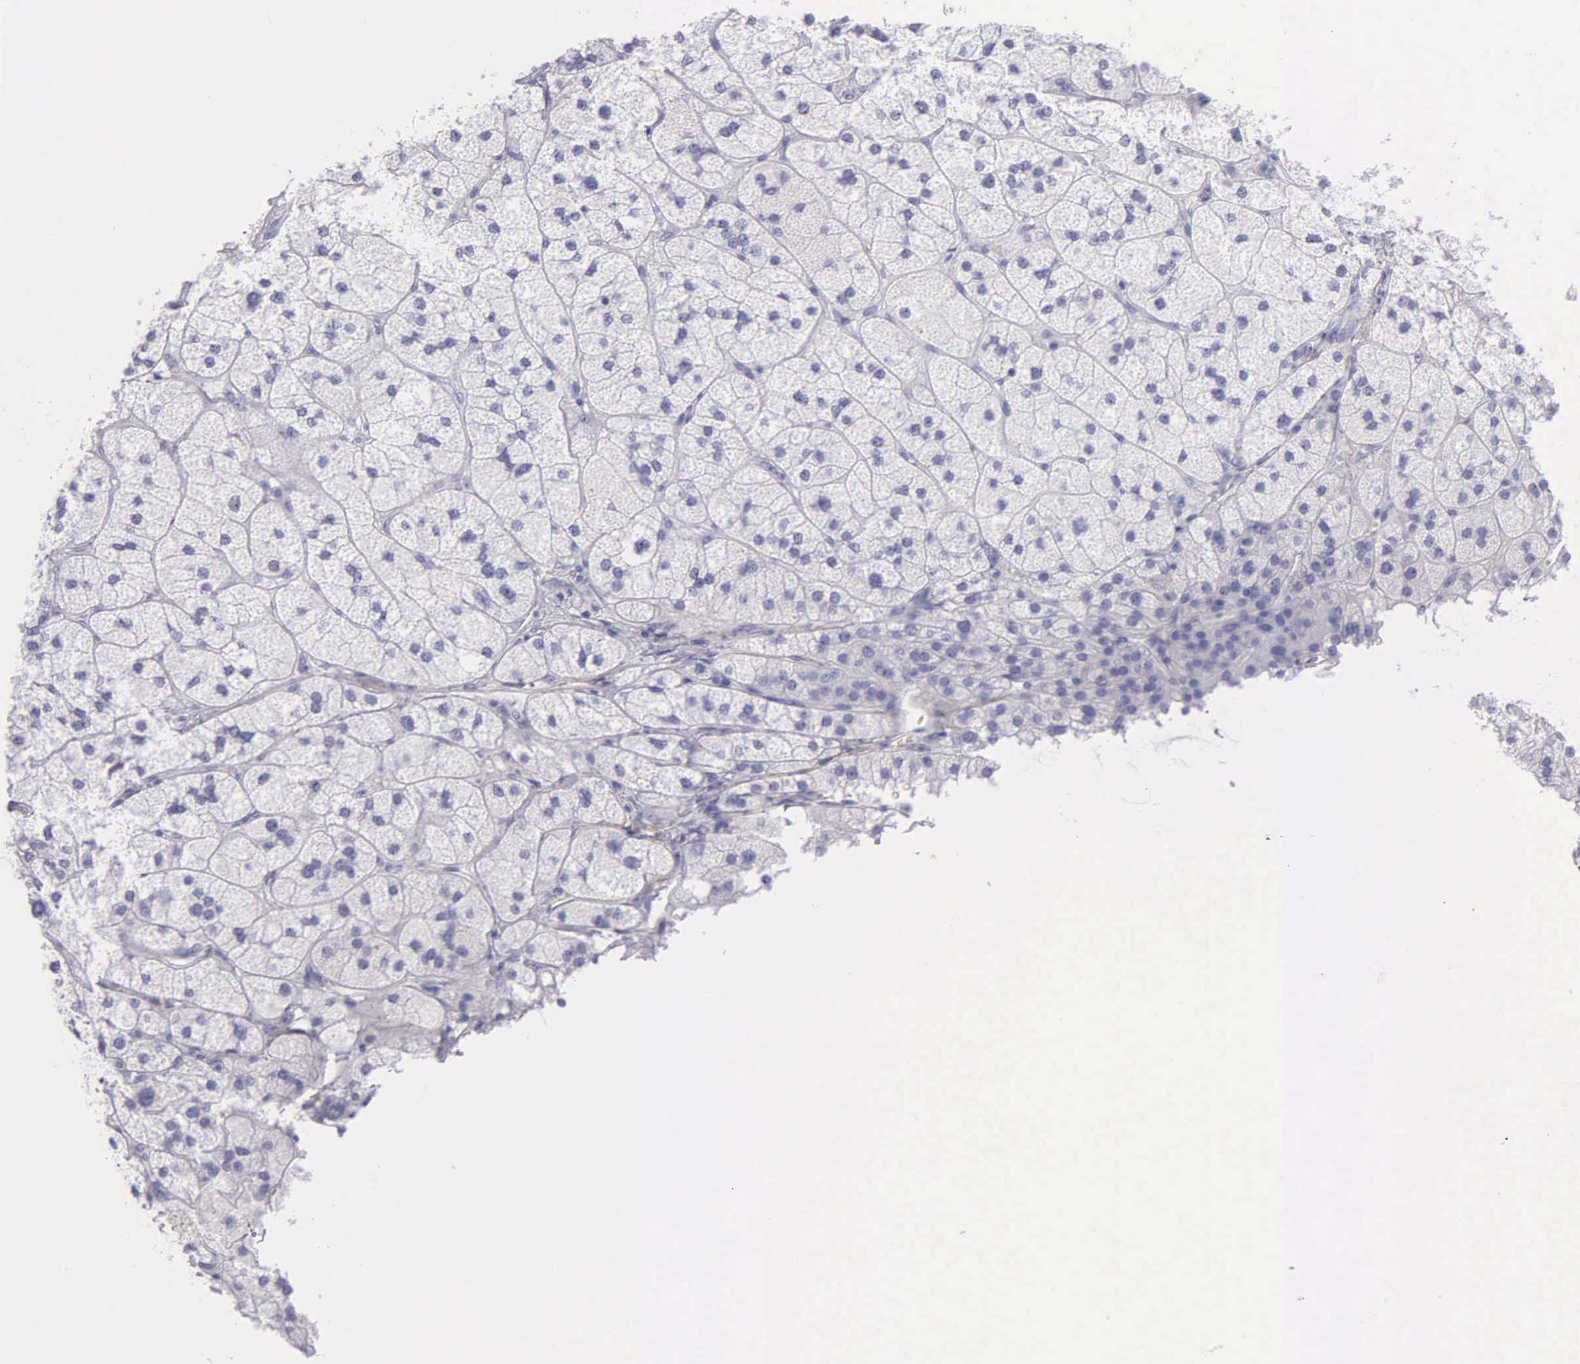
{"staining": {"intensity": "negative", "quantity": "none", "location": "none"}, "tissue": "adrenal gland", "cell_type": "Glandular cells", "image_type": "normal", "snomed": [{"axis": "morphology", "description": "Normal tissue, NOS"}, {"axis": "topography", "description": "Adrenal gland"}], "caption": "Adrenal gland was stained to show a protein in brown. There is no significant expression in glandular cells. (IHC, brightfield microscopy, high magnification).", "gene": "FBLN5", "patient": {"sex": "female", "age": 60}}